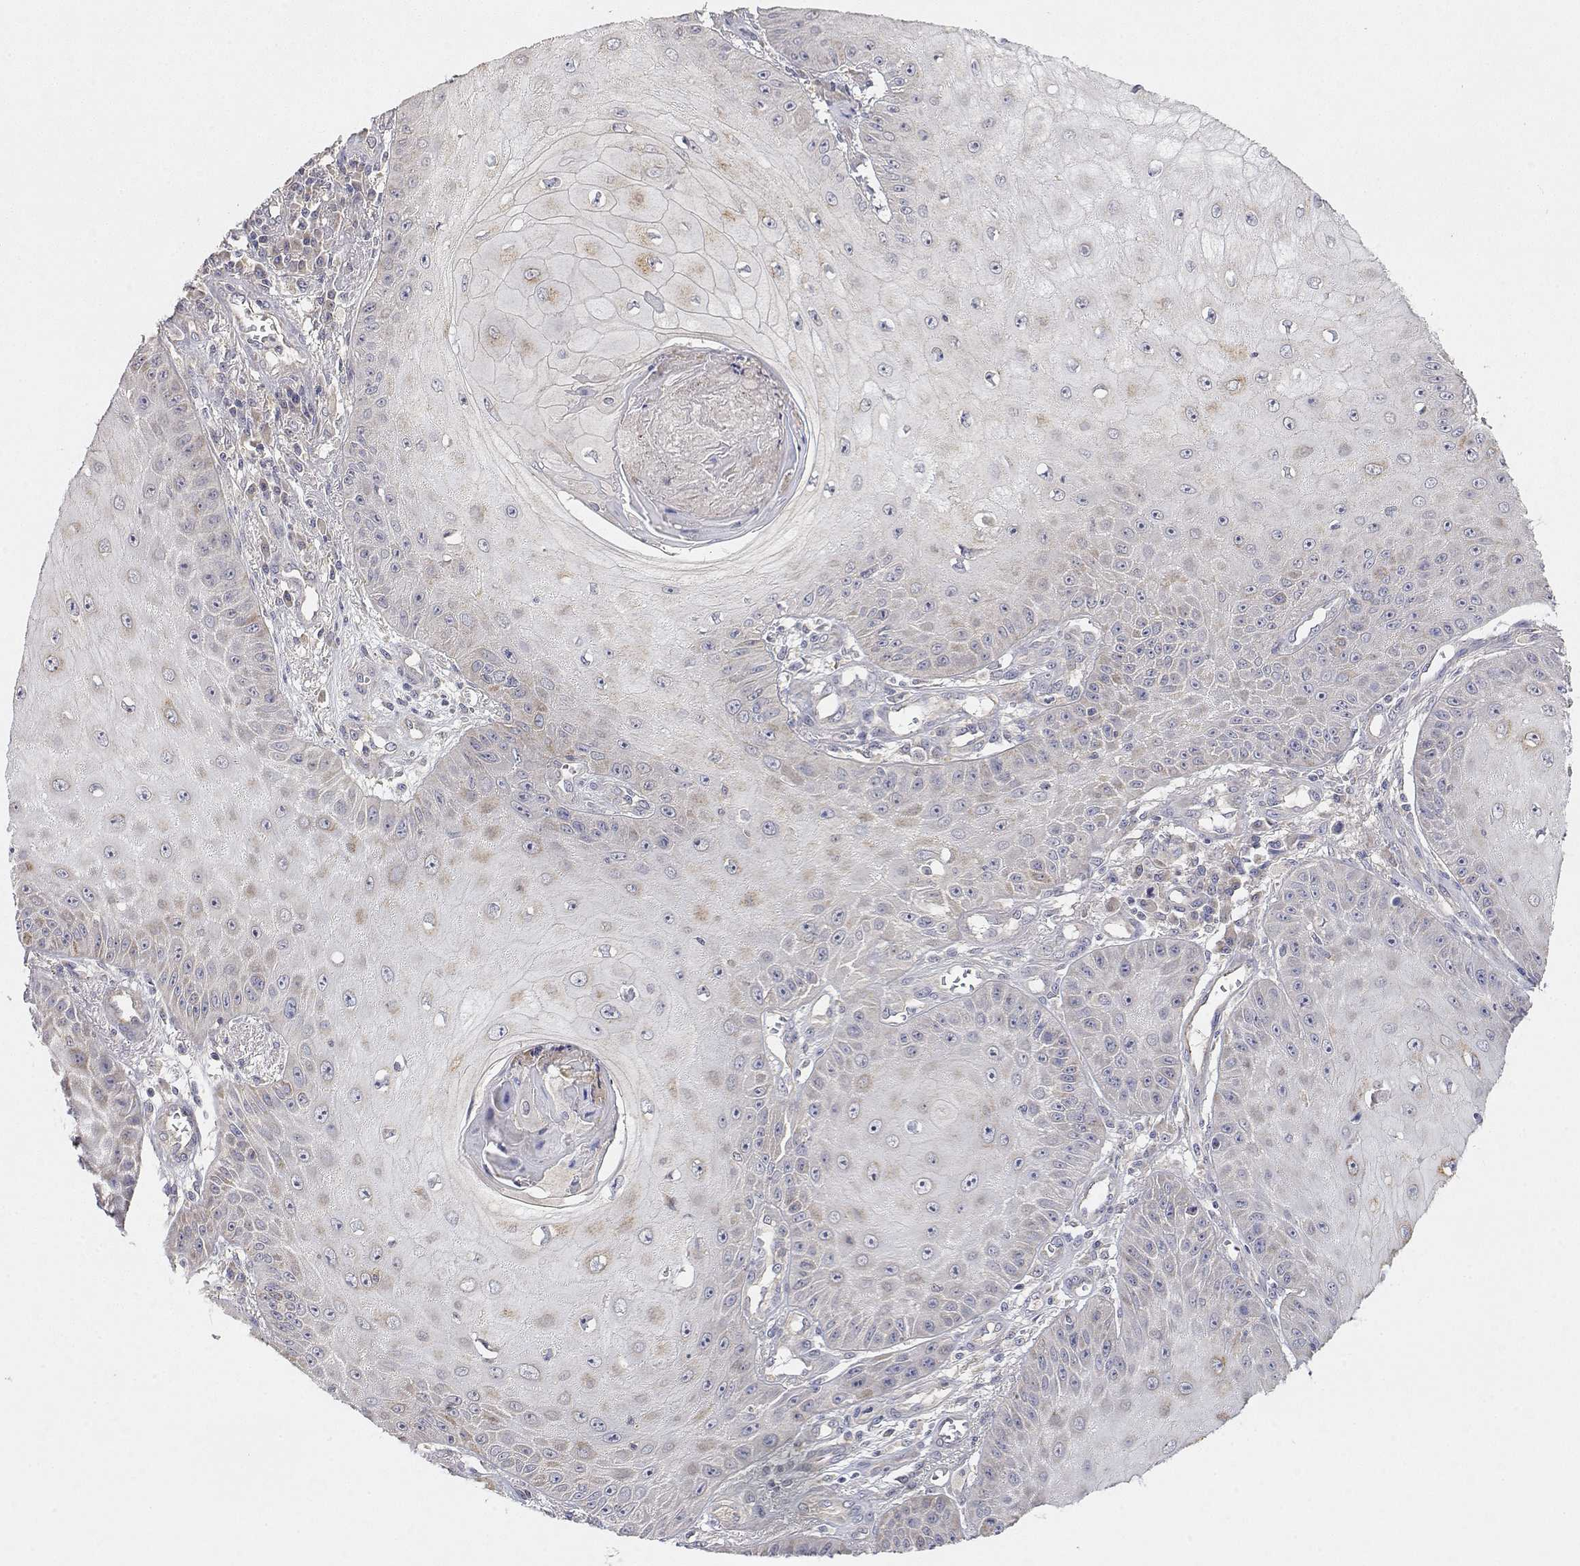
{"staining": {"intensity": "weak", "quantity": "<25%", "location": "cytoplasmic/membranous"}, "tissue": "skin cancer", "cell_type": "Tumor cells", "image_type": "cancer", "snomed": [{"axis": "morphology", "description": "Squamous cell carcinoma, NOS"}, {"axis": "topography", "description": "Skin"}], "caption": "Human skin squamous cell carcinoma stained for a protein using immunohistochemistry (IHC) exhibits no expression in tumor cells.", "gene": "LONRF3", "patient": {"sex": "male", "age": 70}}